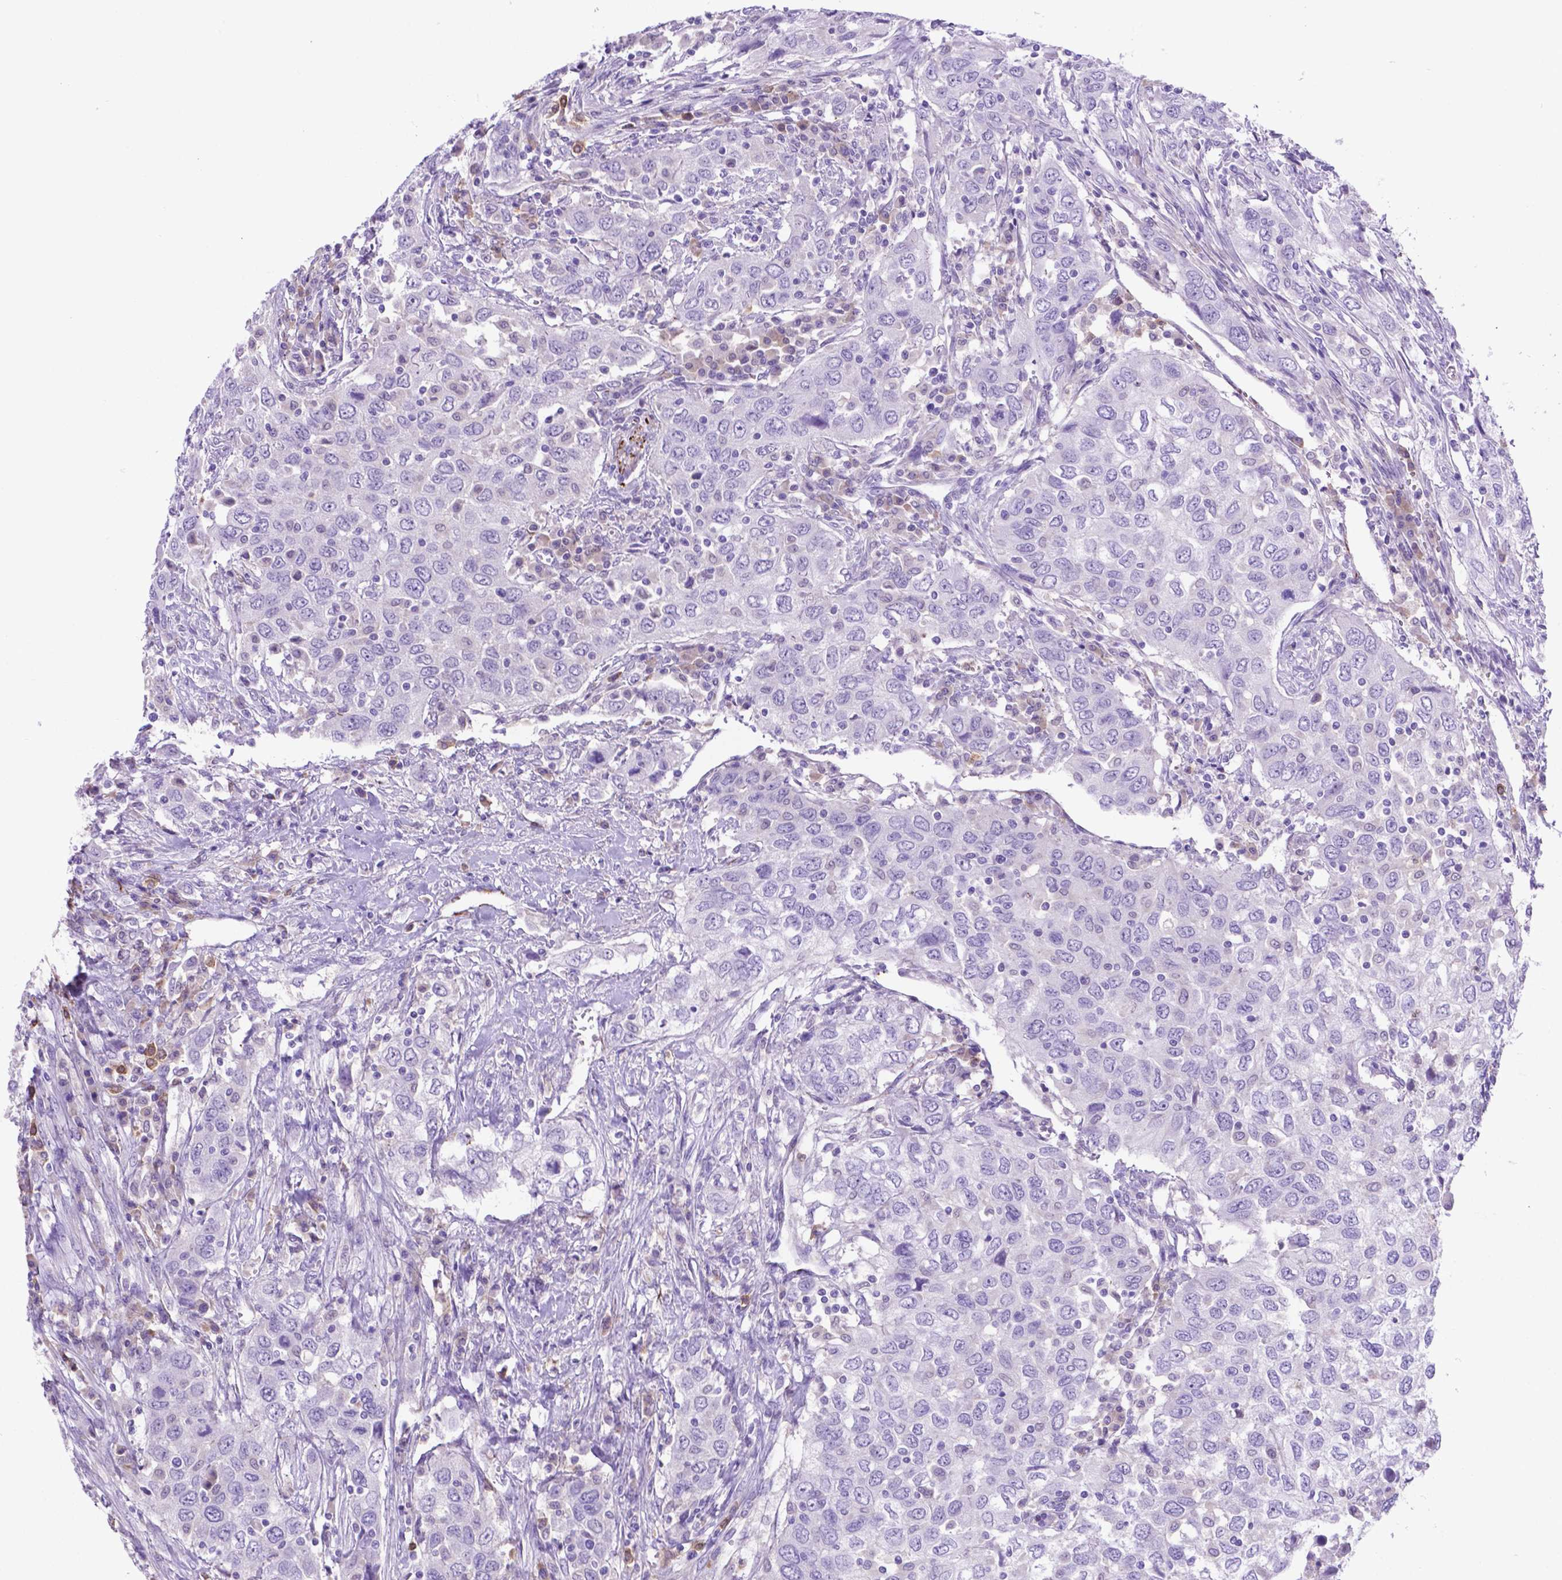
{"staining": {"intensity": "negative", "quantity": "none", "location": "none"}, "tissue": "urothelial cancer", "cell_type": "Tumor cells", "image_type": "cancer", "snomed": [{"axis": "morphology", "description": "Urothelial carcinoma, High grade"}, {"axis": "topography", "description": "Urinary bladder"}], "caption": "An IHC histopathology image of high-grade urothelial carcinoma is shown. There is no staining in tumor cells of high-grade urothelial carcinoma.", "gene": "LZTR1", "patient": {"sex": "male", "age": 76}}